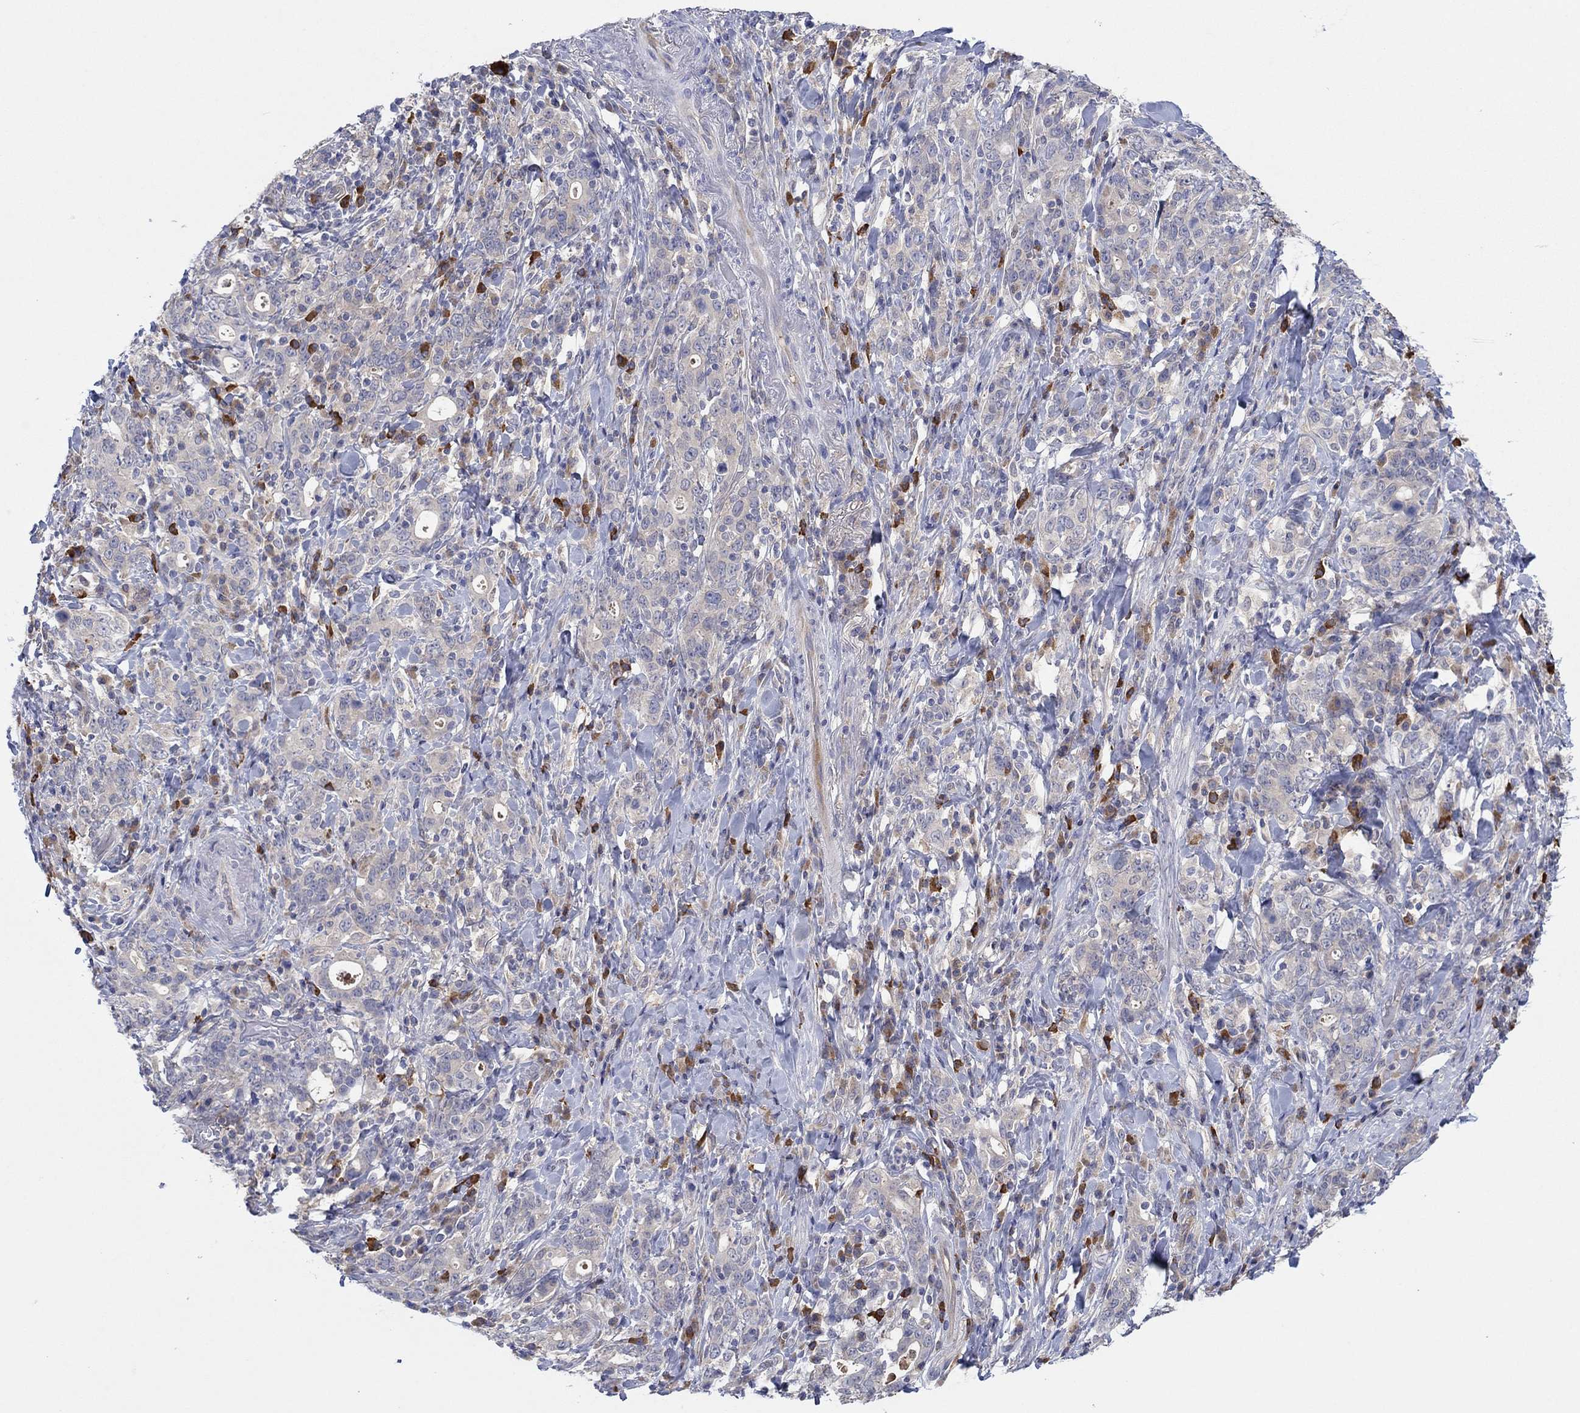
{"staining": {"intensity": "negative", "quantity": "none", "location": "none"}, "tissue": "stomach cancer", "cell_type": "Tumor cells", "image_type": "cancer", "snomed": [{"axis": "morphology", "description": "Adenocarcinoma, NOS"}, {"axis": "topography", "description": "Stomach"}], "caption": "Tumor cells show no significant protein positivity in adenocarcinoma (stomach).", "gene": "PLCL2", "patient": {"sex": "male", "age": 79}}